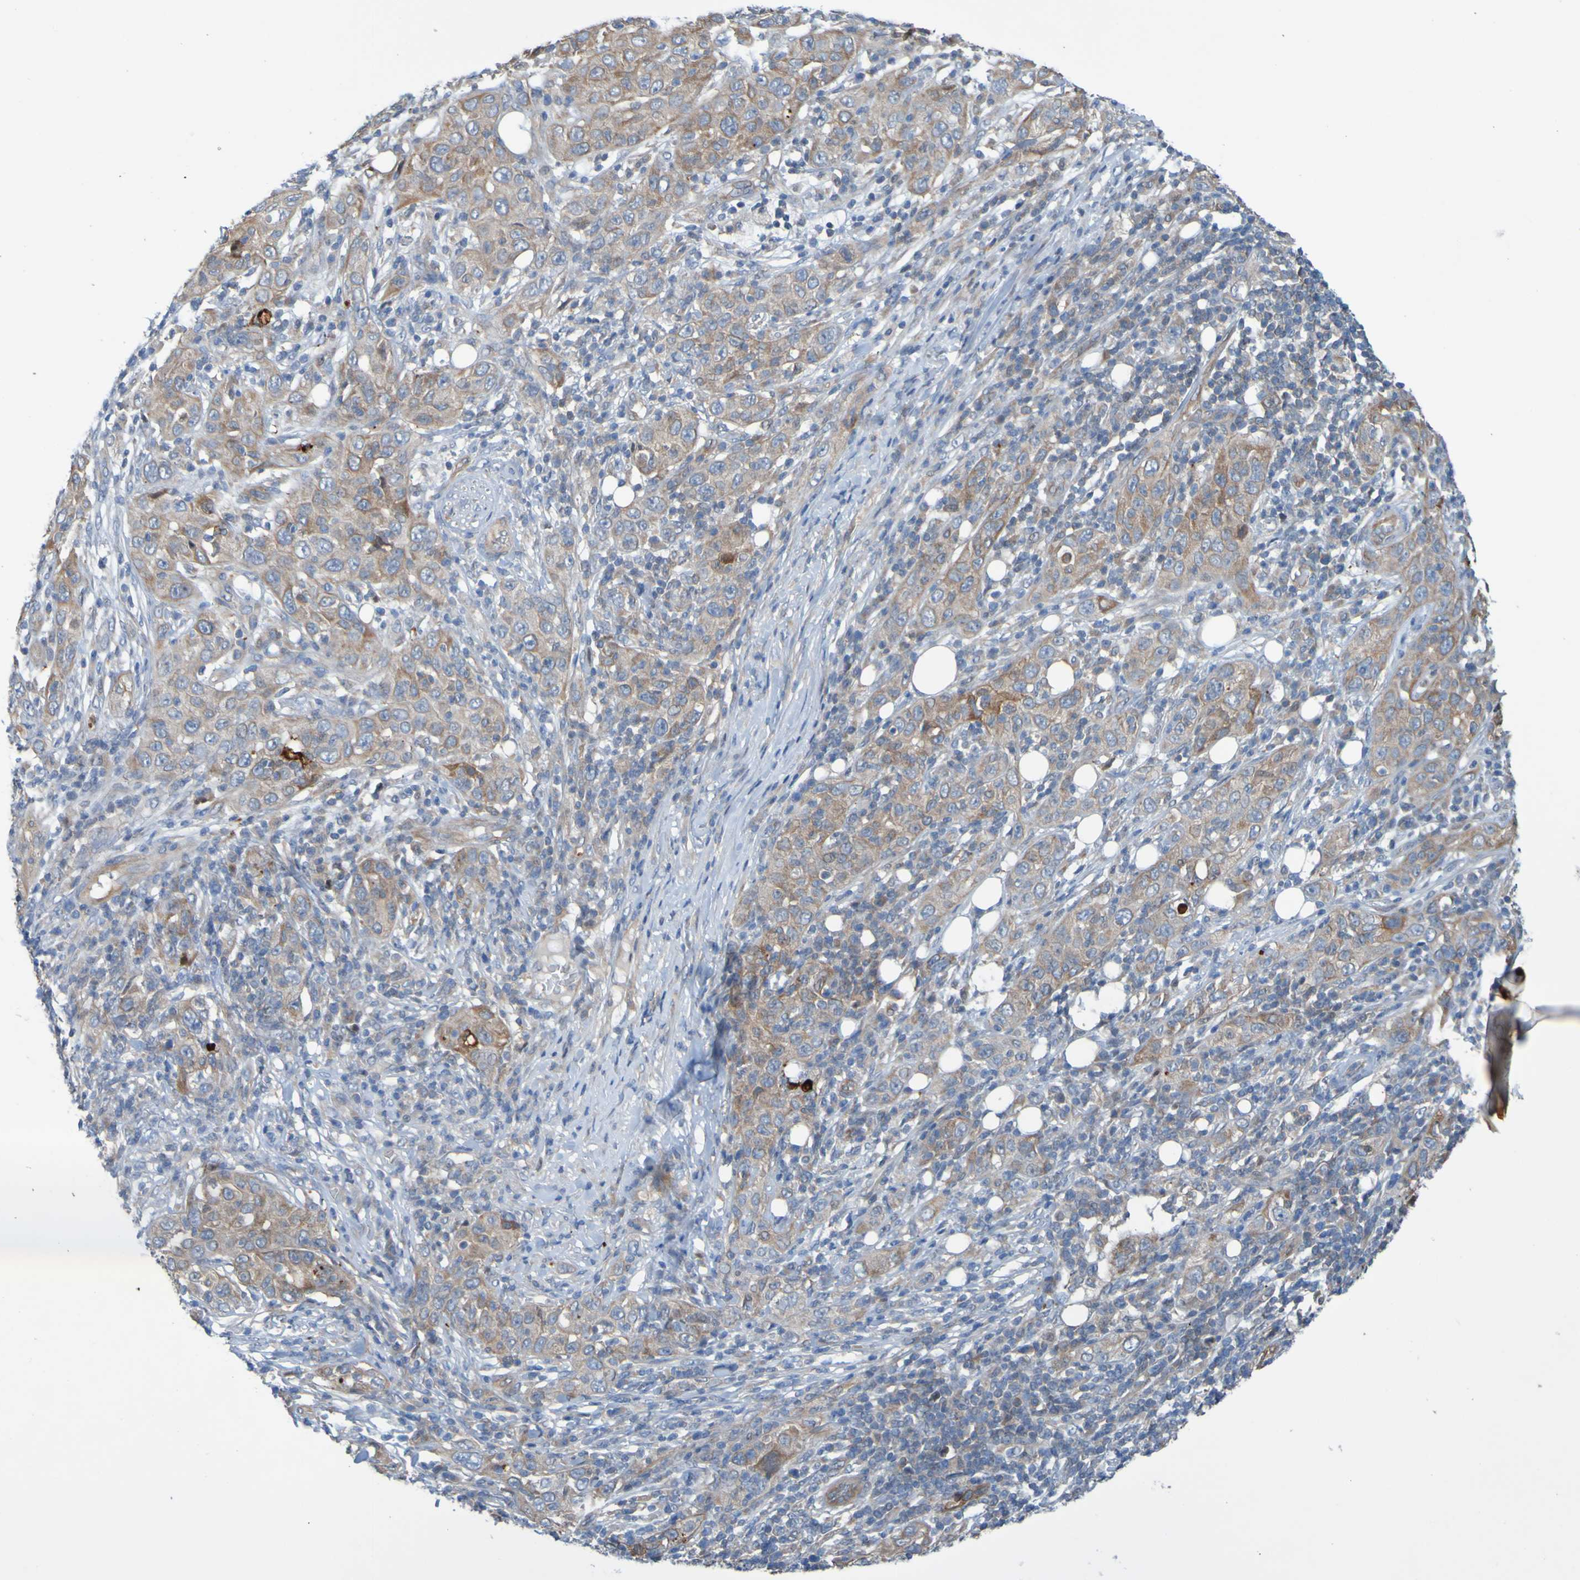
{"staining": {"intensity": "moderate", "quantity": ">75%", "location": "cytoplasmic/membranous"}, "tissue": "skin cancer", "cell_type": "Tumor cells", "image_type": "cancer", "snomed": [{"axis": "morphology", "description": "Squamous cell carcinoma, NOS"}, {"axis": "topography", "description": "Skin"}], "caption": "Tumor cells reveal moderate cytoplasmic/membranous expression in about >75% of cells in skin cancer (squamous cell carcinoma).", "gene": "NPRL3", "patient": {"sex": "female", "age": 88}}